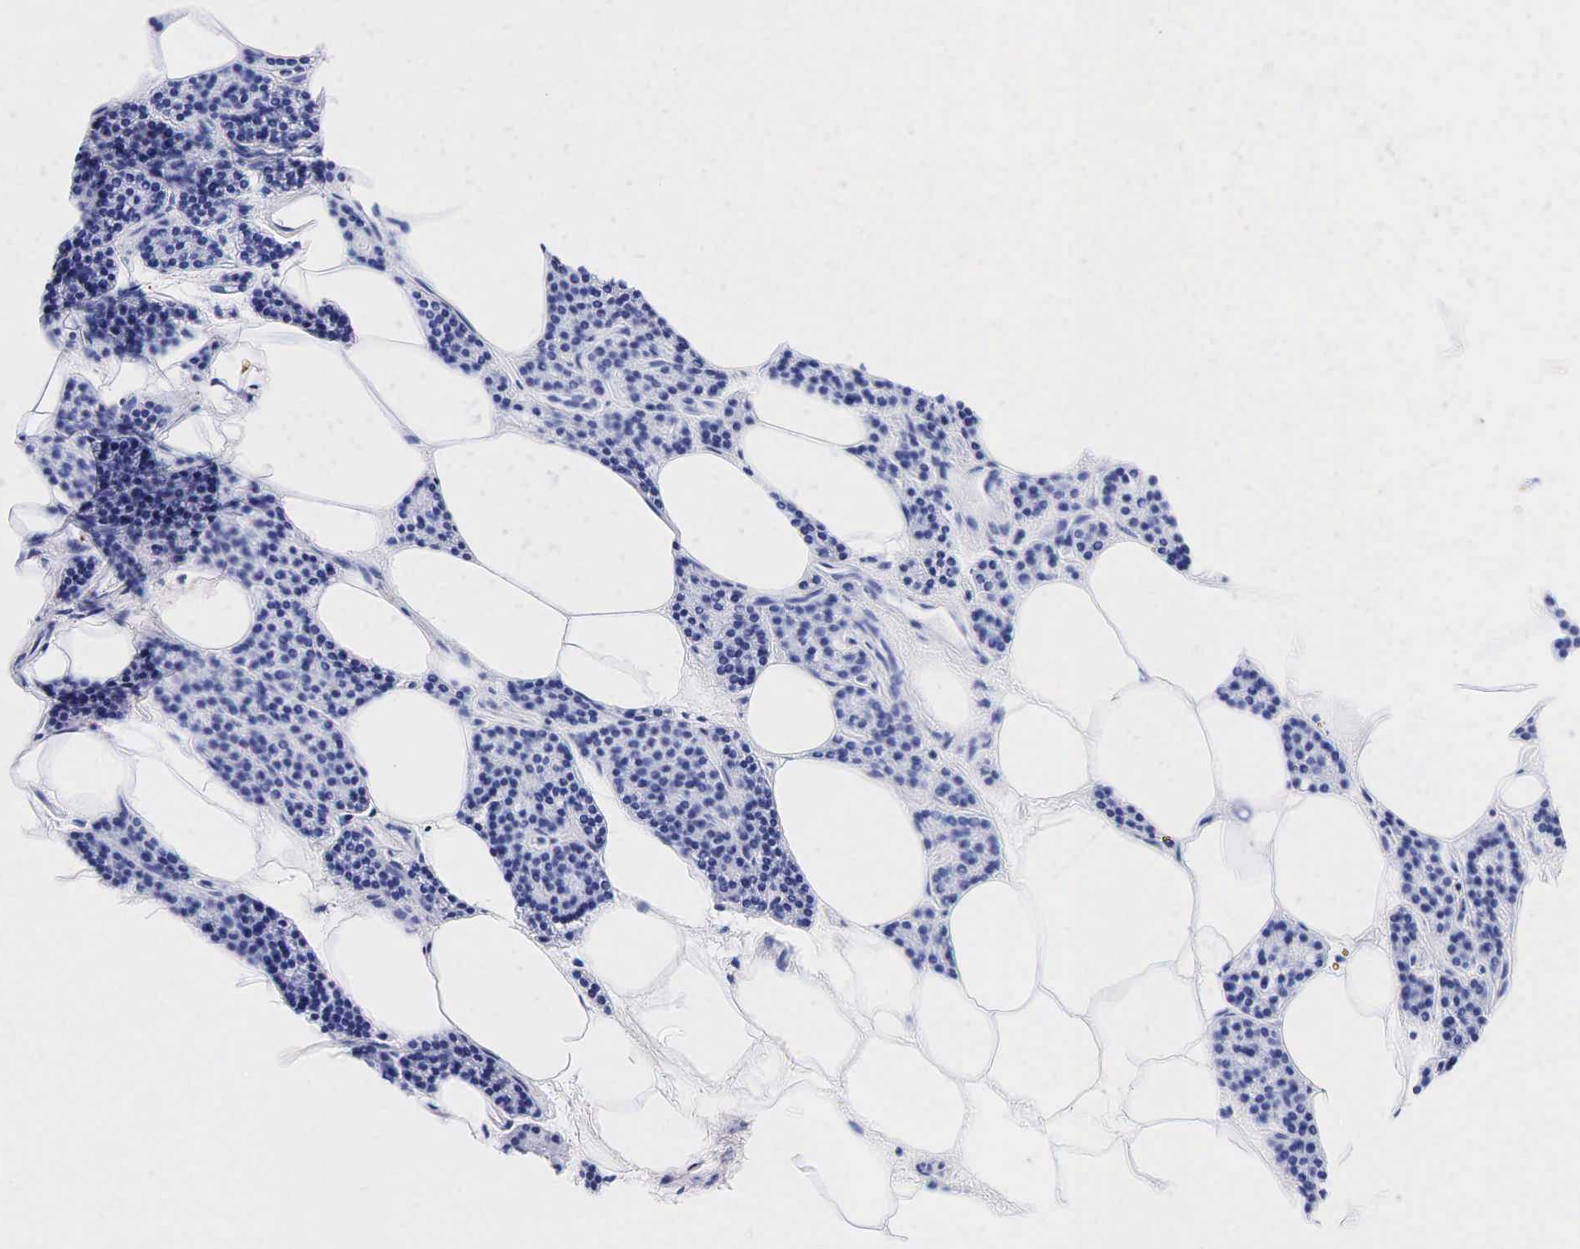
{"staining": {"intensity": "negative", "quantity": "none", "location": "none"}, "tissue": "parathyroid gland", "cell_type": "Glandular cells", "image_type": "normal", "snomed": [{"axis": "morphology", "description": "Normal tissue, NOS"}, {"axis": "topography", "description": "Parathyroid gland"}], "caption": "High power microscopy histopathology image of an immunohistochemistry micrograph of normal parathyroid gland, revealing no significant positivity in glandular cells.", "gene": "ACP3", "patient": {"sex": "male", "age": 54}}